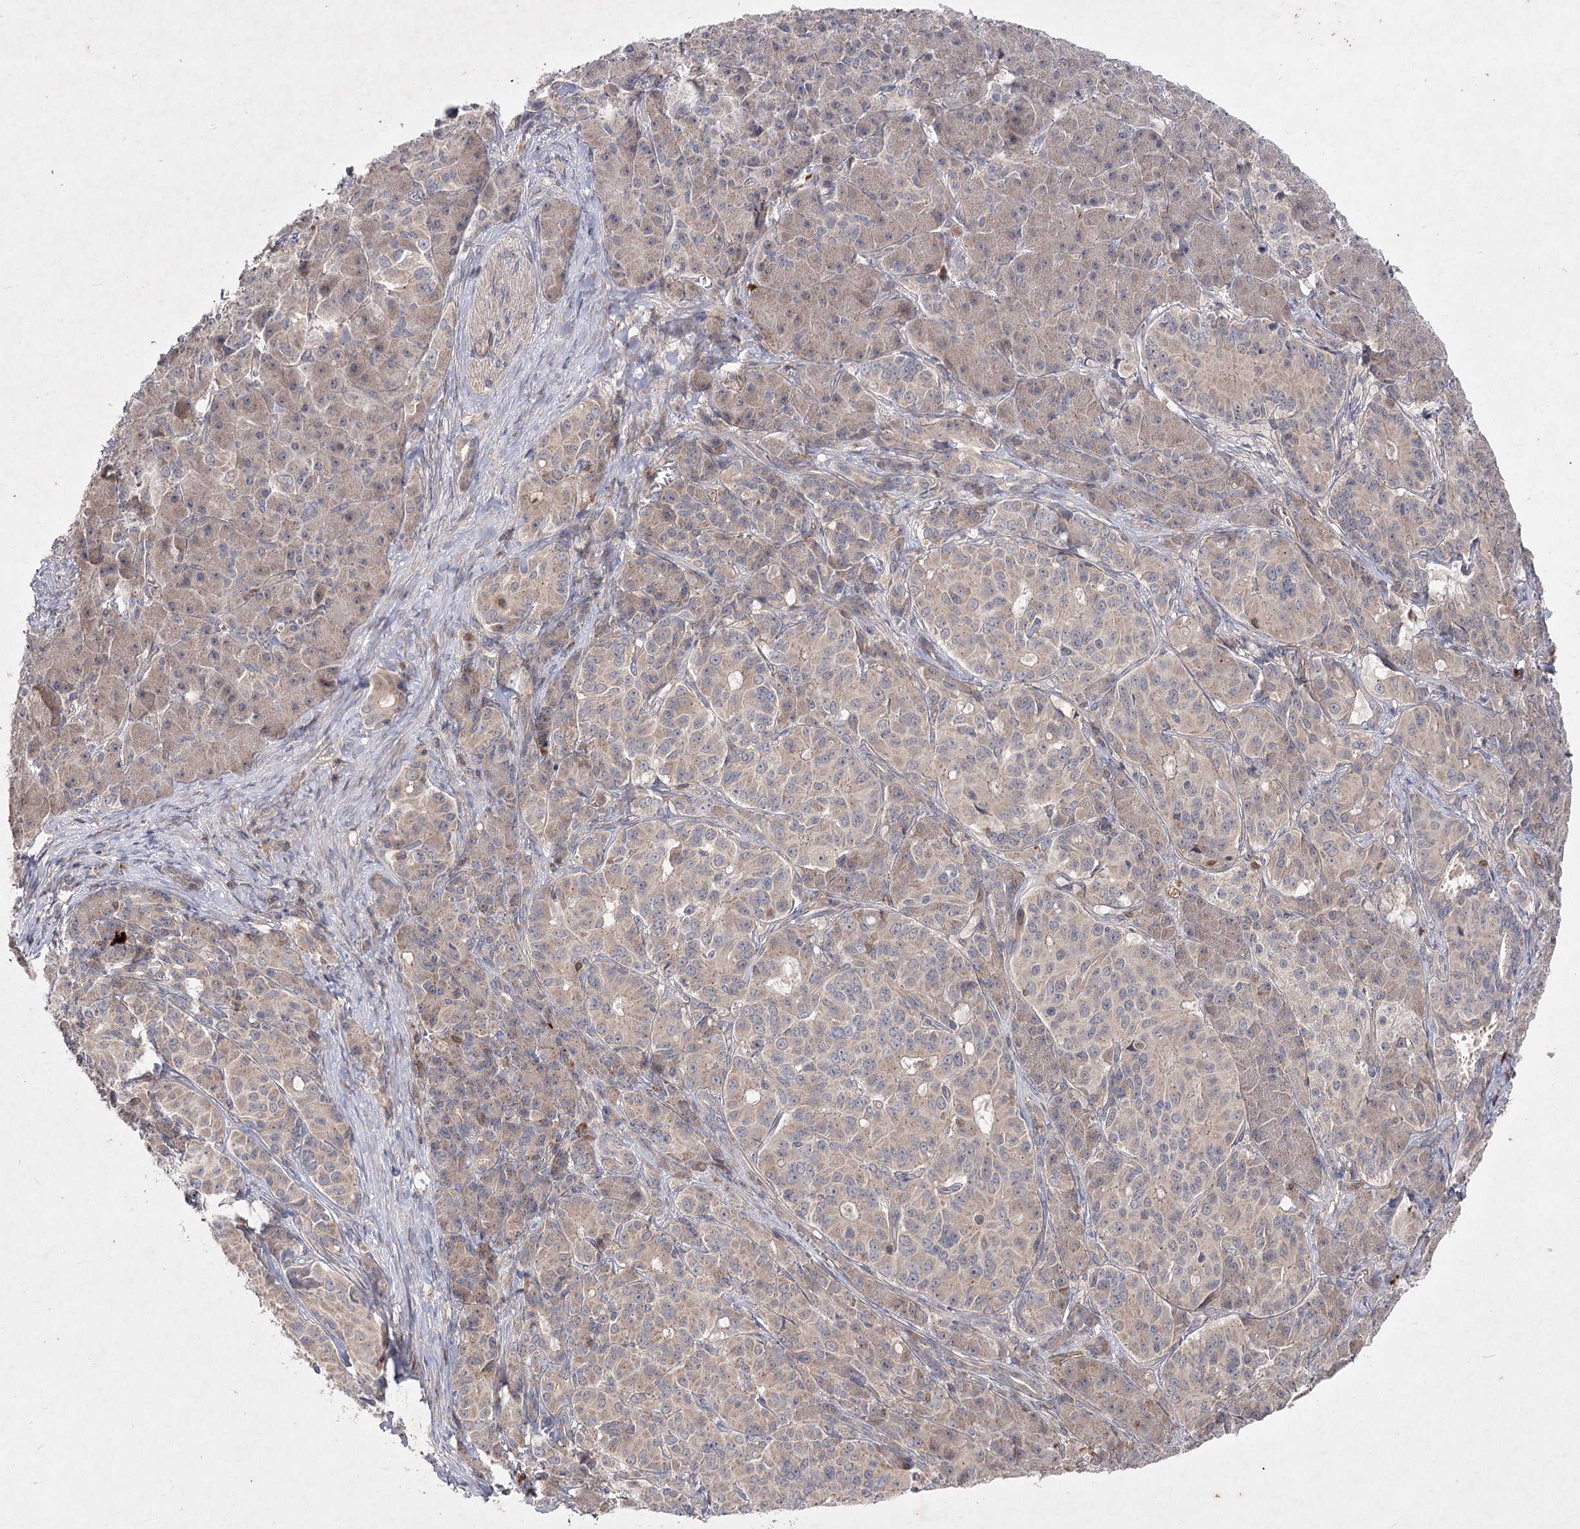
{"staining": {"intensity": "weak", "quantity": "25%-75%", "location": "cytoplasmic/membranous"}, "tissue": "pancreatic cancer", "cell_type": "Tumor cells", "image_type": "cancer", "snomed": [{"axis": "morphology", "description": "Adenocarcinoma, NOS"}, {"axis": "topography", "description": "Pancreas"}], "caption": "Pancreatic cancer (adenocarcinoma) stained with DAB IHC shows low levels of weak cytoplasmic/membranous expression in approximately 25%-75% of tumor cells.", "gene": "CIB2", "patient": {"sex": "female", "age": 74}}